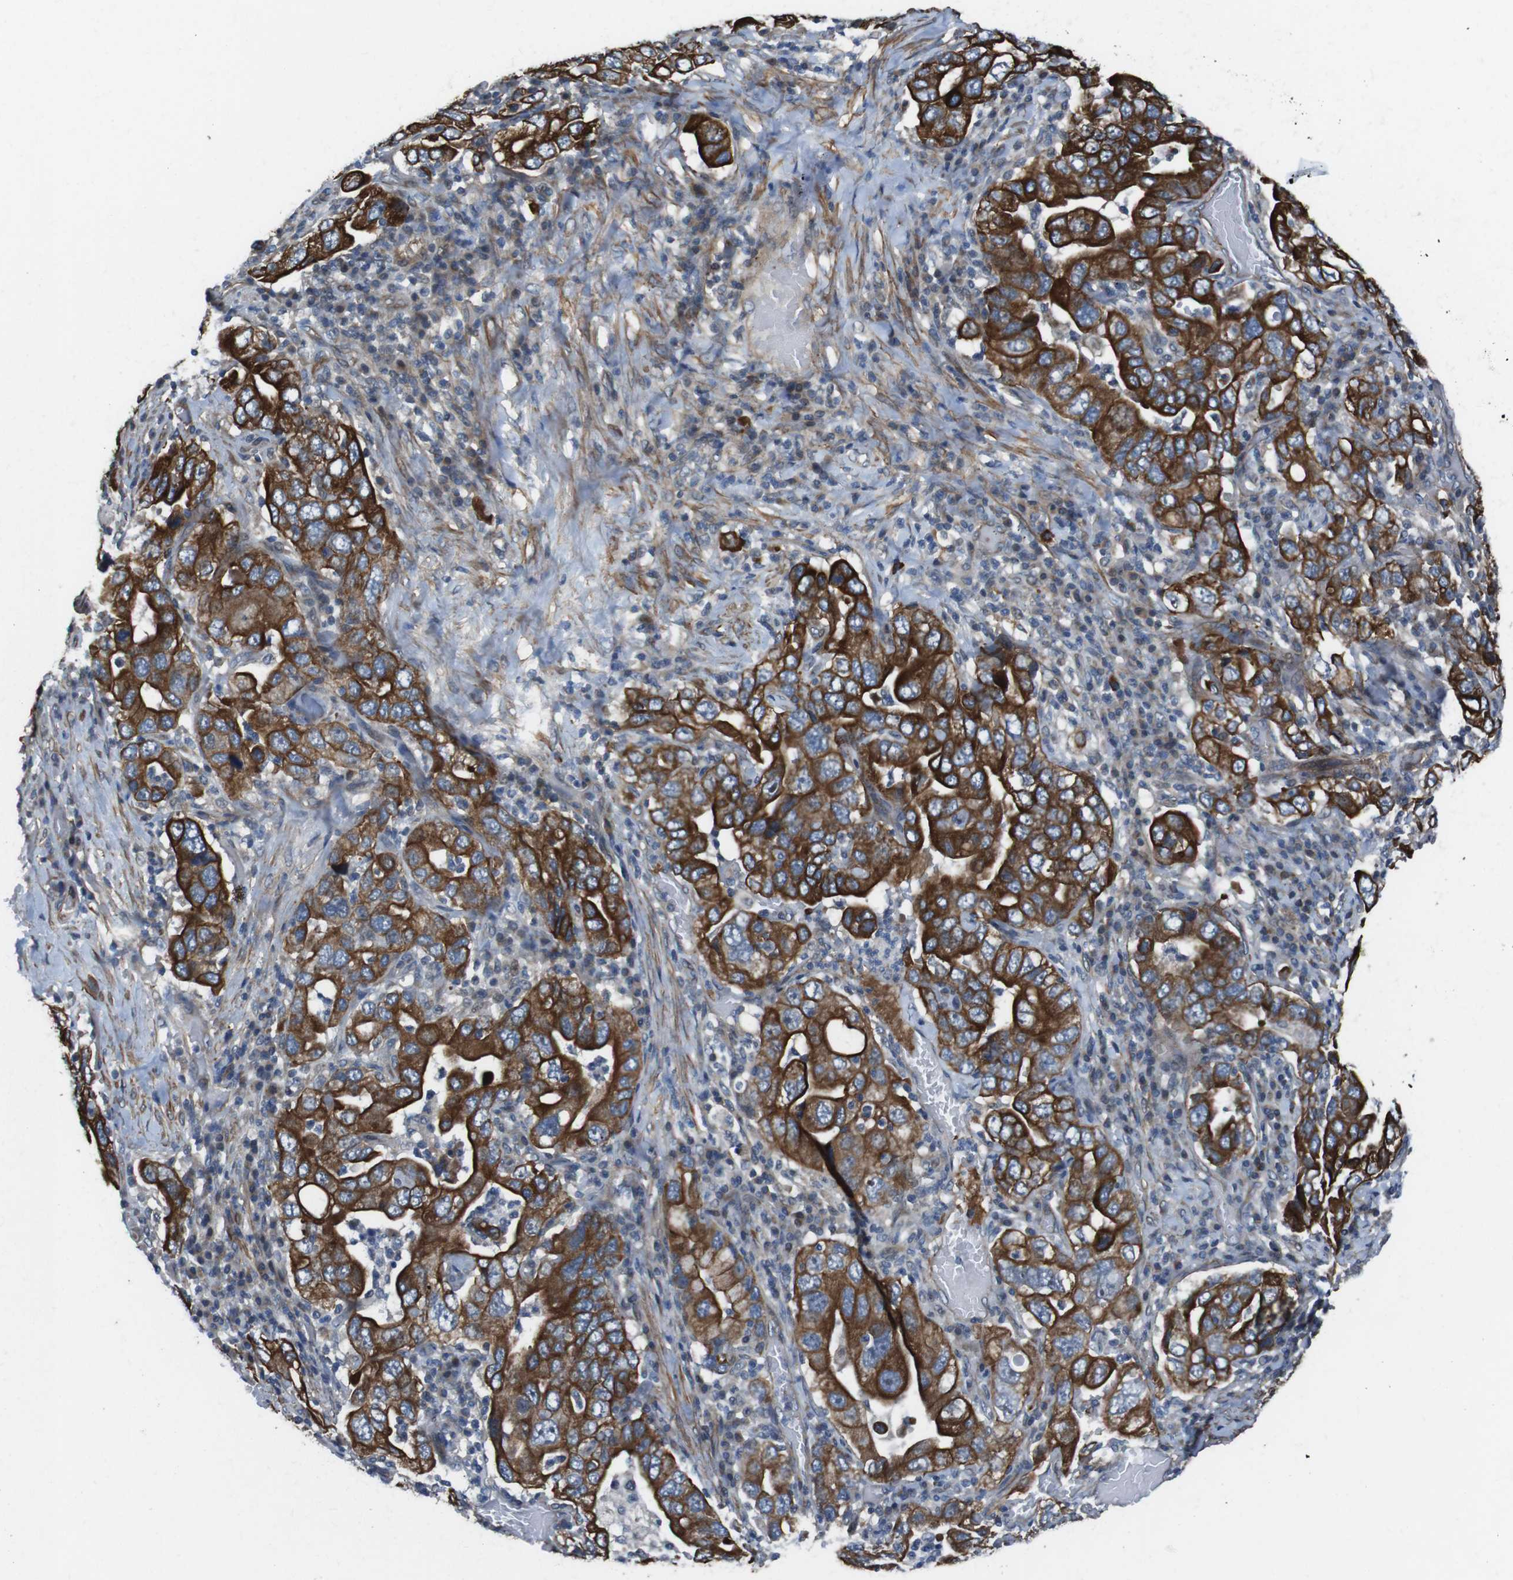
{"staining": {"intensity": "strong", "quantity": ">75%", "location": "cytoplasmic/membranous"}, "tissue": "stomach cancer", "cell_type": "Tumor cells", "image_type": "cancer", "snomed": [{"axis": "morphology", "description": "Adenocarcinoma, NOS"}, {"axis": "topography", "description": "Stomach, upper"}], "caption": "This is an image of immunohistochemistry staining of stomach adenocarcinoma, which shows strong staining in the cytoplasmic/membranous of tumor cells.", "gene": "FAM174B", "patient": {"sex": "male", "age": 62}}